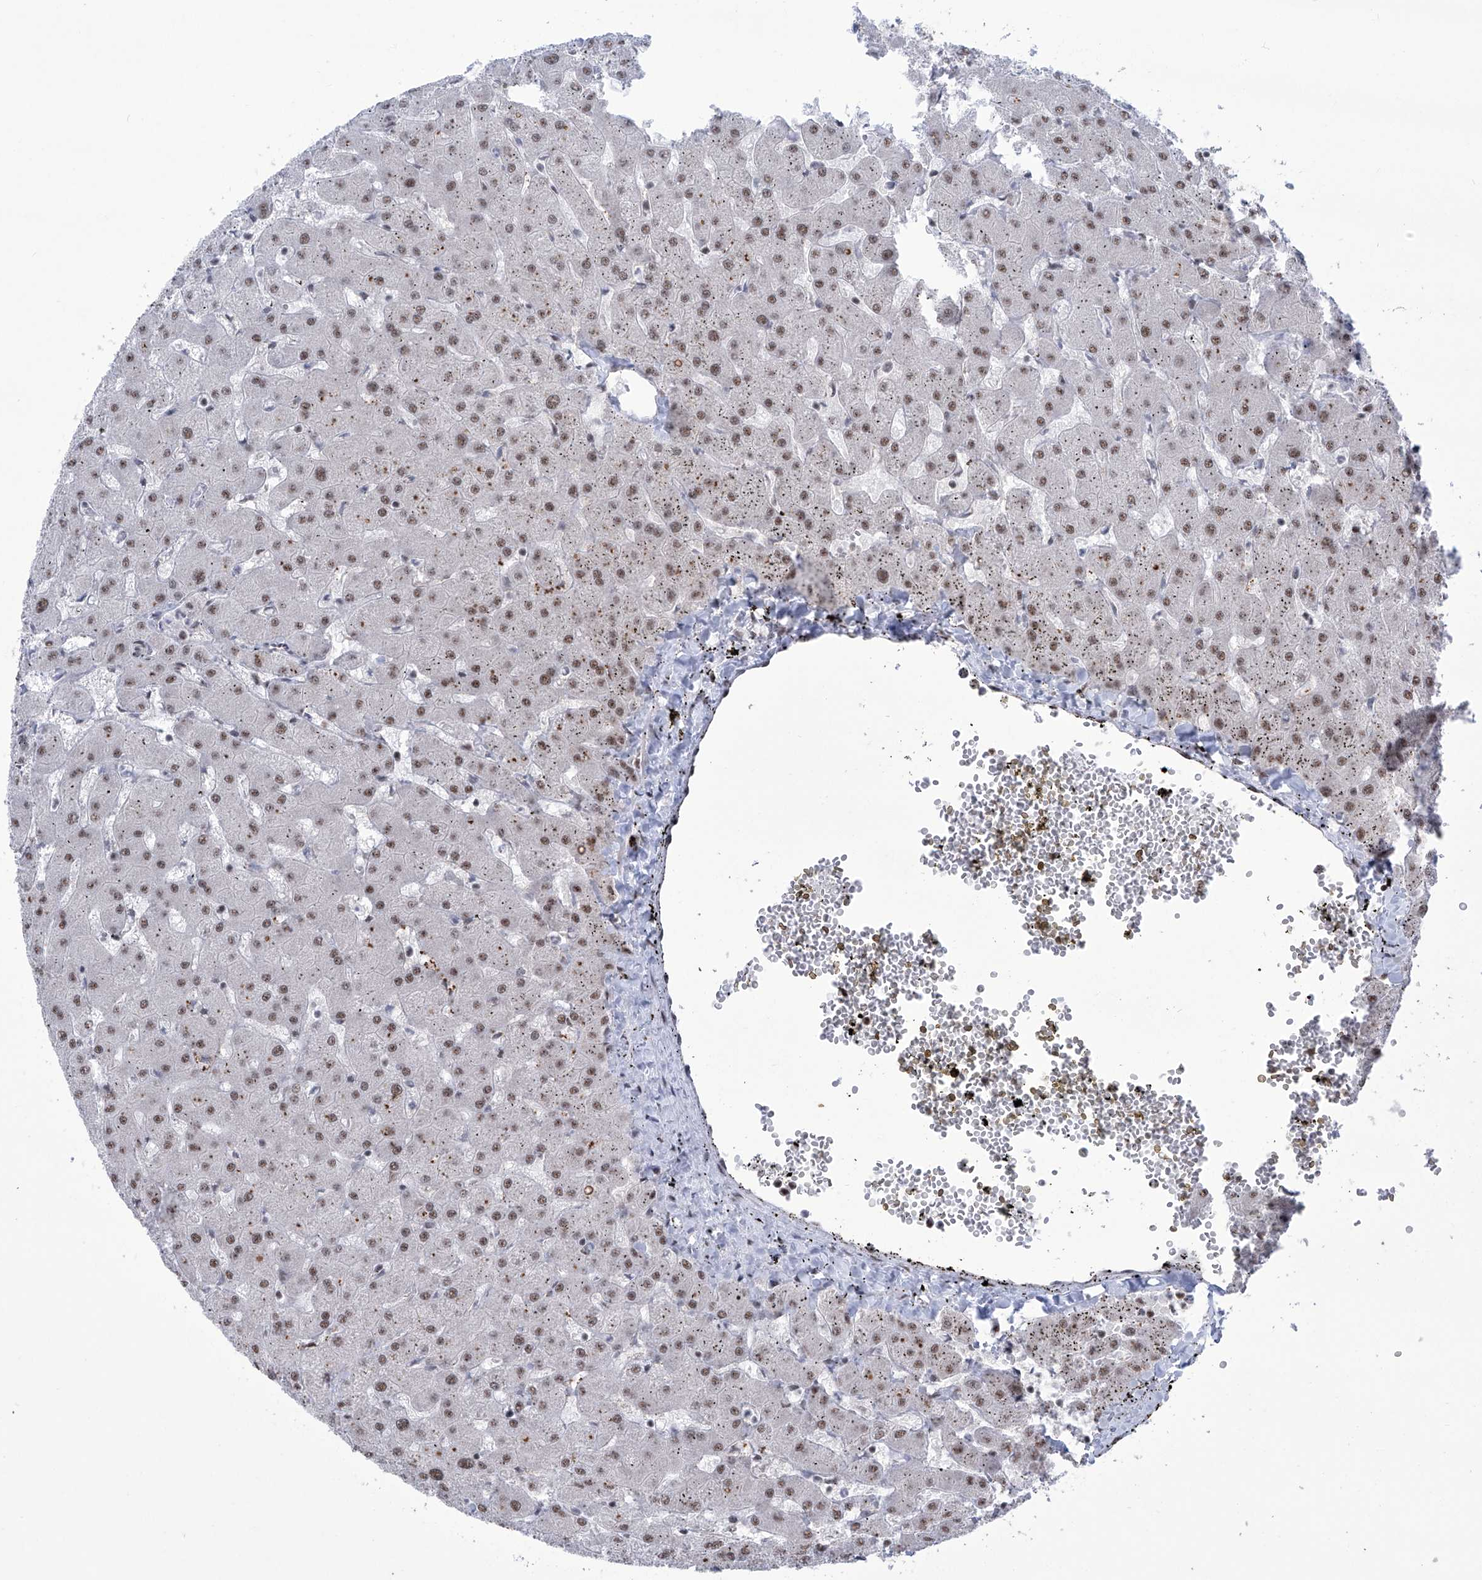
{"staining": {"intensity": "weak", "quantity": "<25%", "location": "nuclear"}, "tissue": "liver", "cell_type": "Cholangiocytes", "image_type": "normal", "snomed": [{"axis": "morphology", "description": "Normal tissue, NOS"}, {"axis": "topography", "description": "Liver"}], "caption": "The photomicrograph reveals no staining of cholangiocytes in benign liver. The staining was performed using DAB to visualize the protein expression in brown, while the nuclei were stained in blue with hematoxylin (Magnification: 20x).", "gene": "FBXL4", "patient": {"sex": "female", "age": 63}}